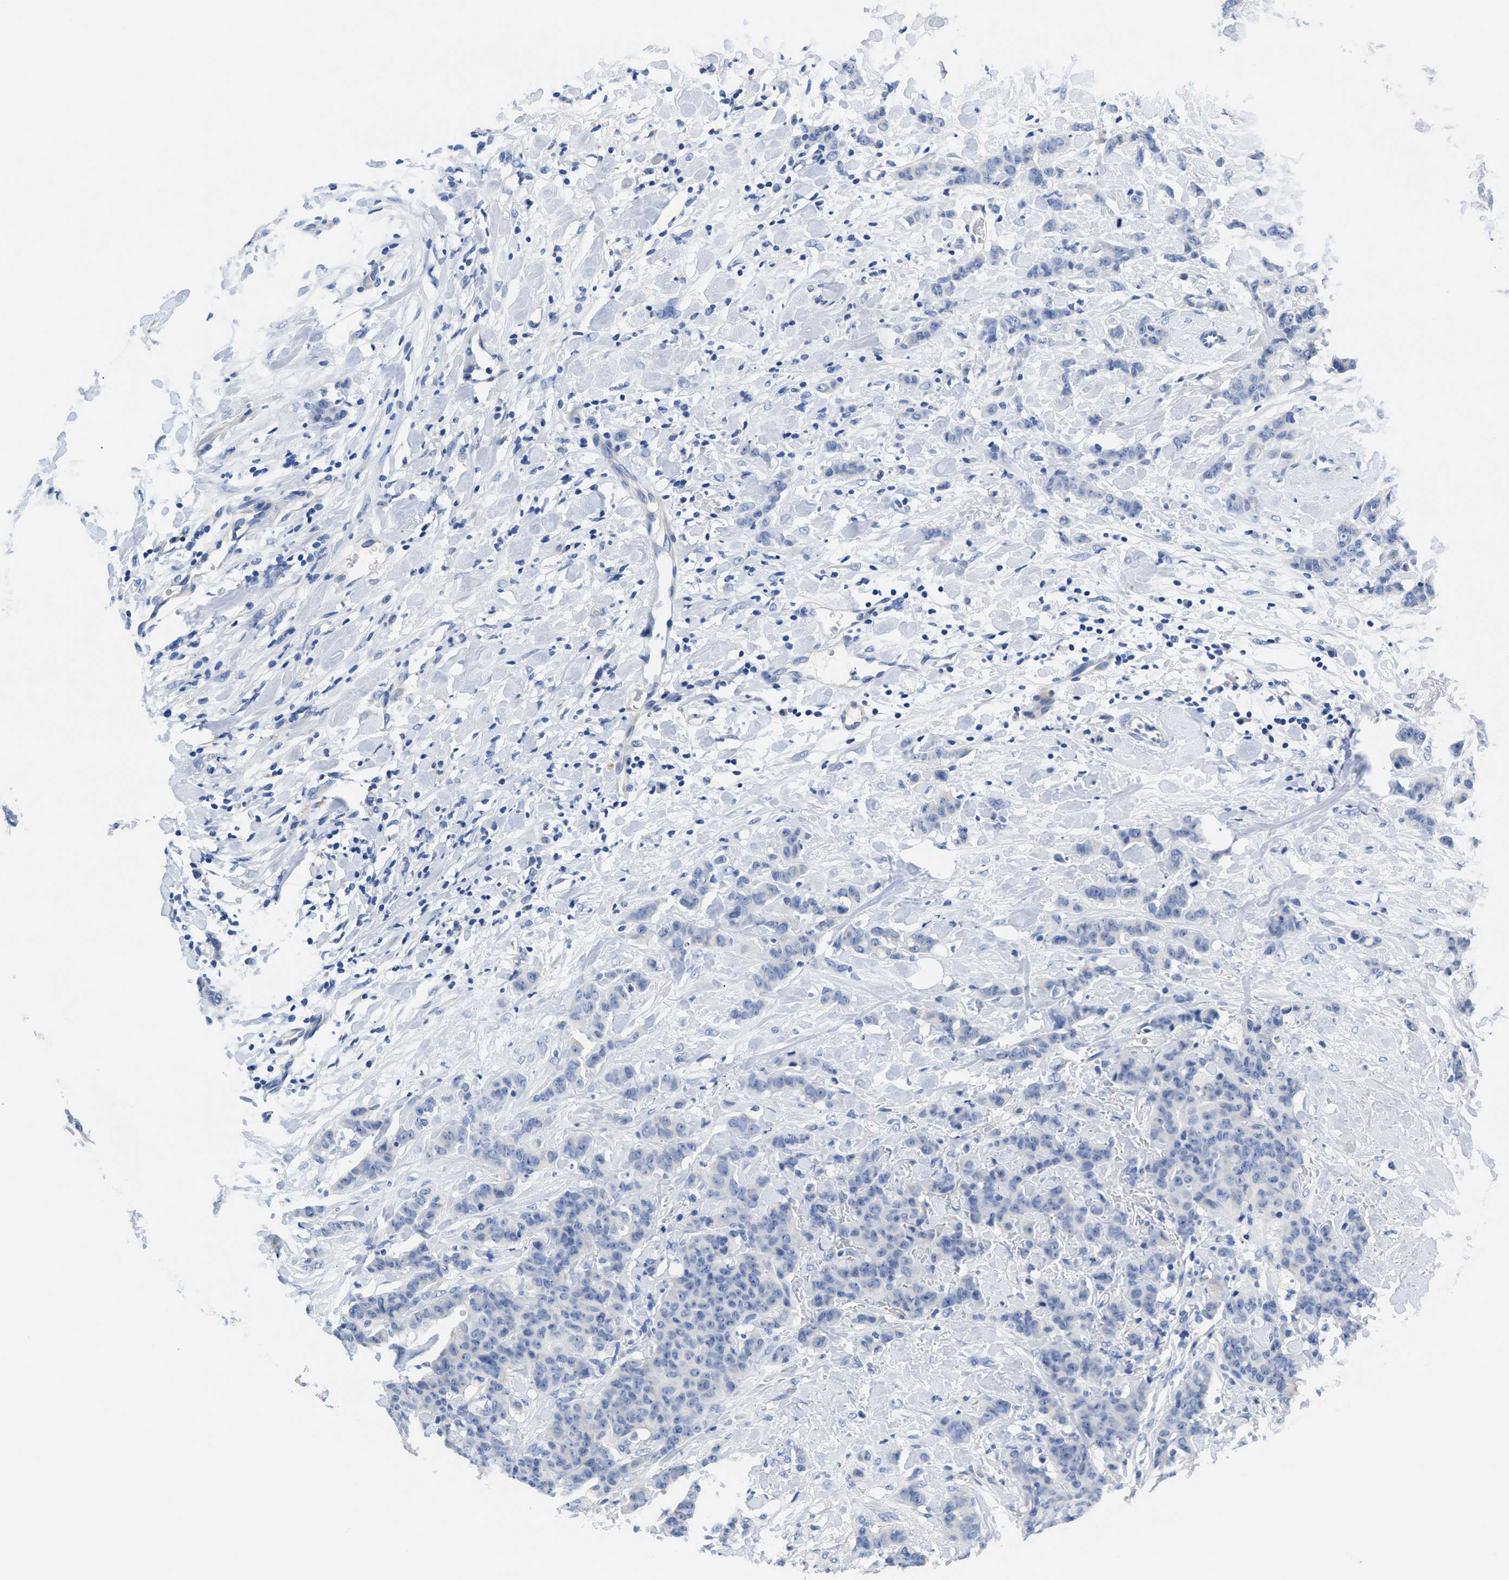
{"staining": {"intensity": "negative", "quantity": "none", "location": "none"}, "tissue": "breast cancer", "cell_type": "Tumor cells", "image_type": "cancer", "snomed": [{"axis": "morphology", "description": "Normal tissue, NOS"}, {"axis": "morphology", "description": "Duct carcinoma"}, {"axis": "topography", "description": "Breast"}], "caption": "Immunohistochemical staining of infiltrating ductal carcinoma (breast) shows no significant expression in tumor cells. Nuclei are stained in blue.", "gene": "SLFN13", "patient": {"sex": "female", "age": 40}}